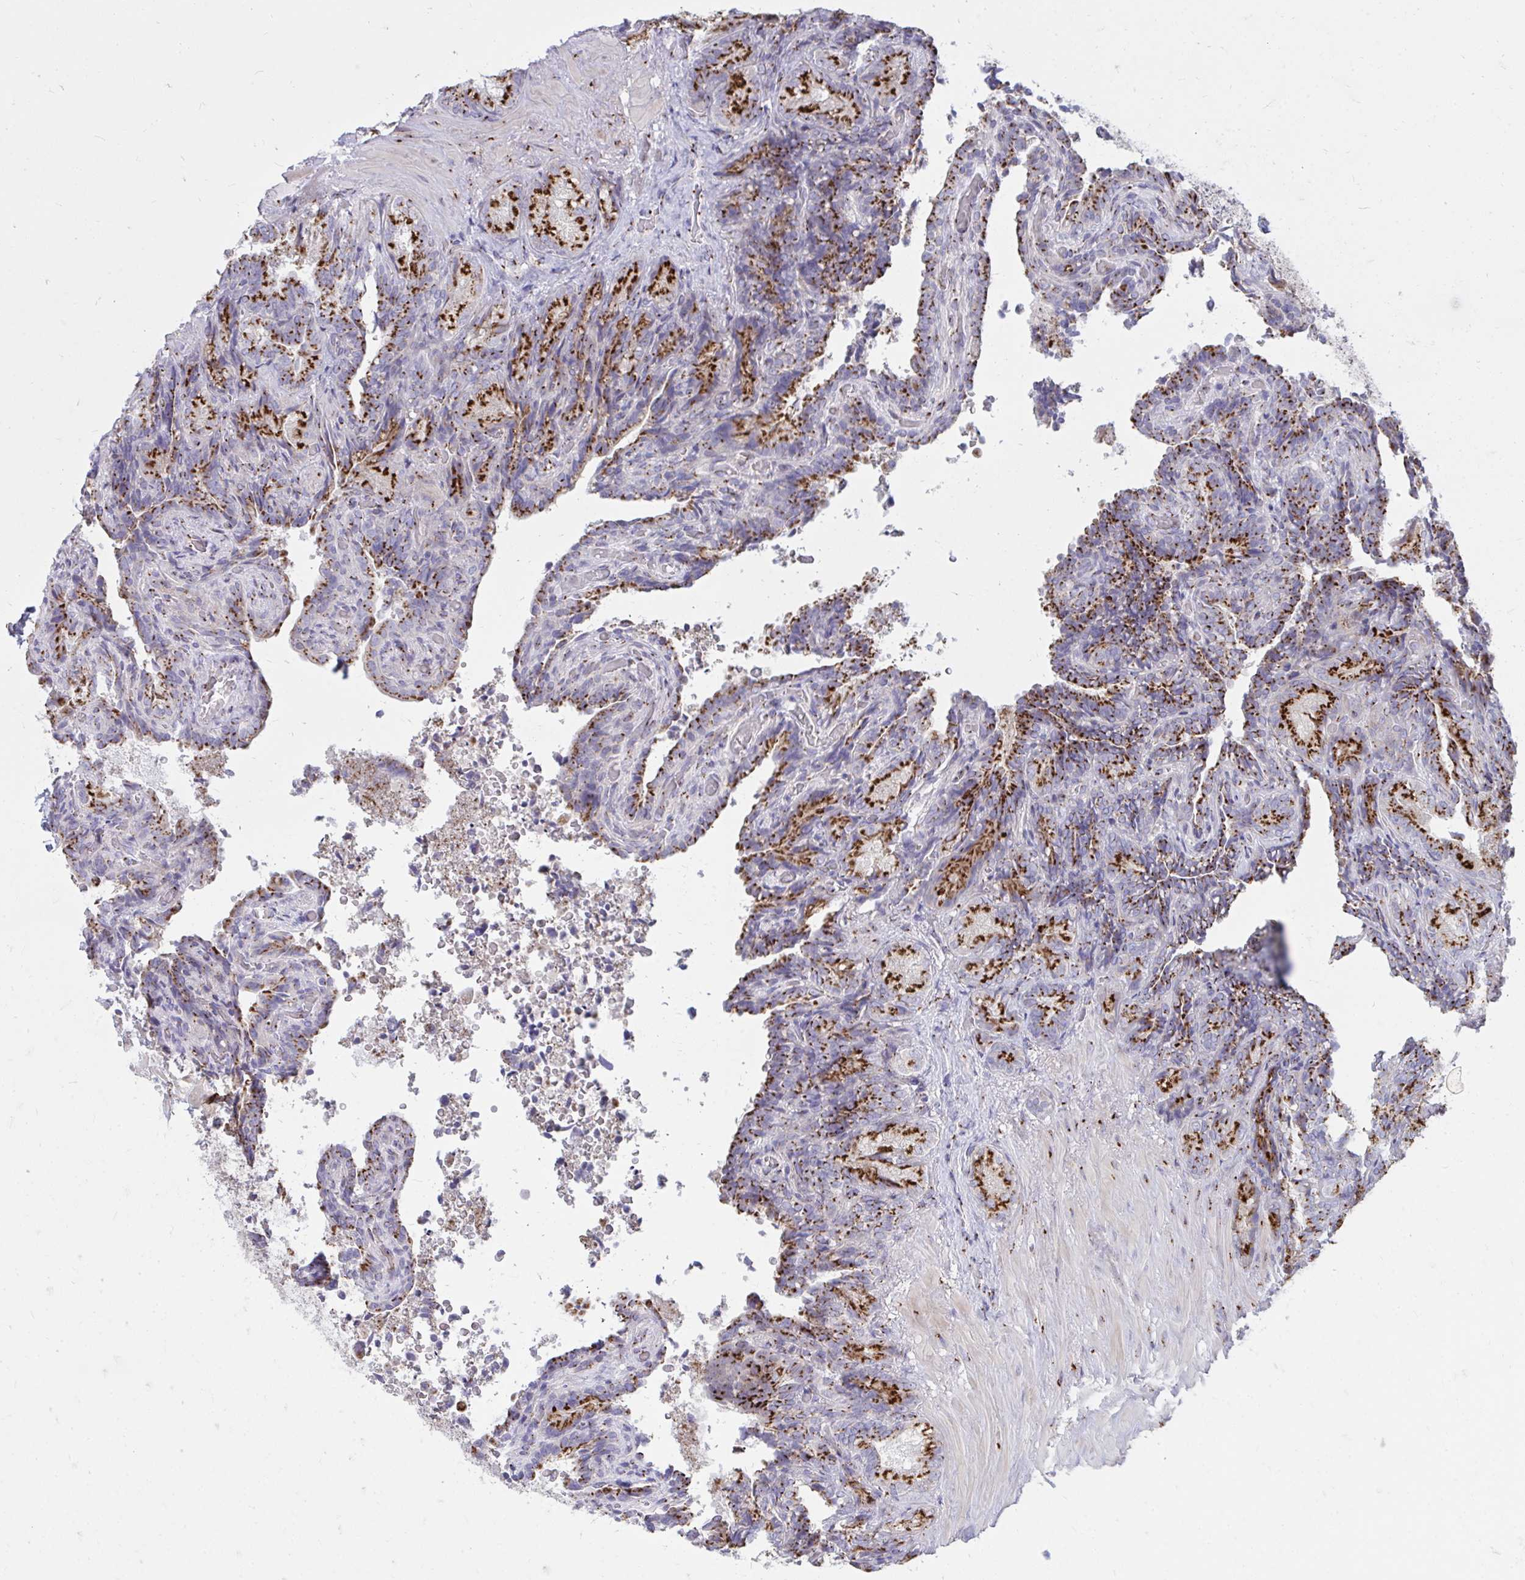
{"staining": {"intensity": "strong", "quantity": ">75%", "location": "cytoplasmic/membranous"}, "tissue": "seminal vesicle", "cell_type": "Glandular cells", "image_type": "normal", "snomed": [{"axis": "morphology", "description": "Normal tissue, NOS"}, {"axis": "topography", "description": "Seminal veicle"}], "caption": "The image exhibits a brown stain indicating the presence of a protein in the cytoplasmic/membranous of glandular cells in seminal vesicle. Using DAB (3,3'-diaminobenzidine) (brown) and hematoxylin (blue) stains, captured at high magnification using brightfield microscopy.", "gene": "RAB6A", "patient": {"sex": "male", "age": 68}}